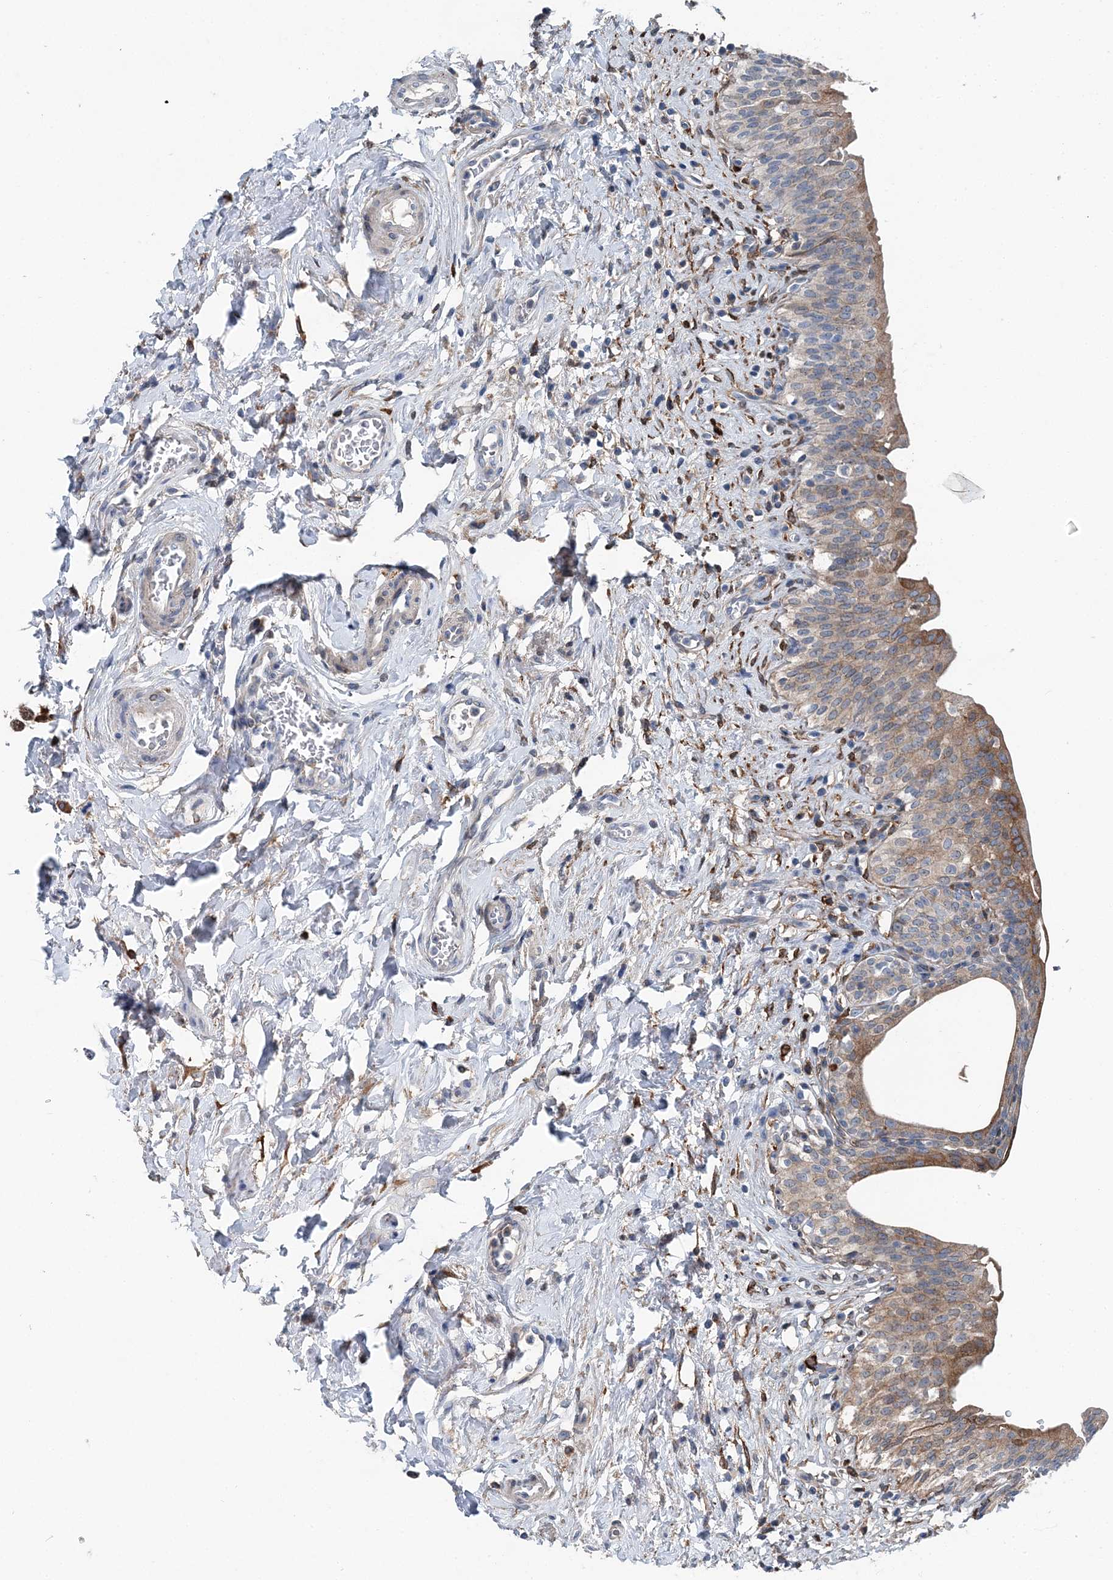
{"staining": {"intensity": "moderate", "quantity": ">75%", "location": "cytoplasmic/membranous"}, "tissue": "urinary bladder", "cell_type": "Urothelial cells", "image_type": "normal", "snomed": [{"axis": "morphology", "description": "Normal tissue, NOS"}, {"axis": "topography", "description": "Urinary bladder"}], "caption": "Immunohistochemical staining of benign urinary bladder shows >75% levels of moderate cytoplasmic/membranous protein expression in about >75% of urothelial cells.", "gene": "SPOPL", "patient": {"sex": "male", "age": 83}}